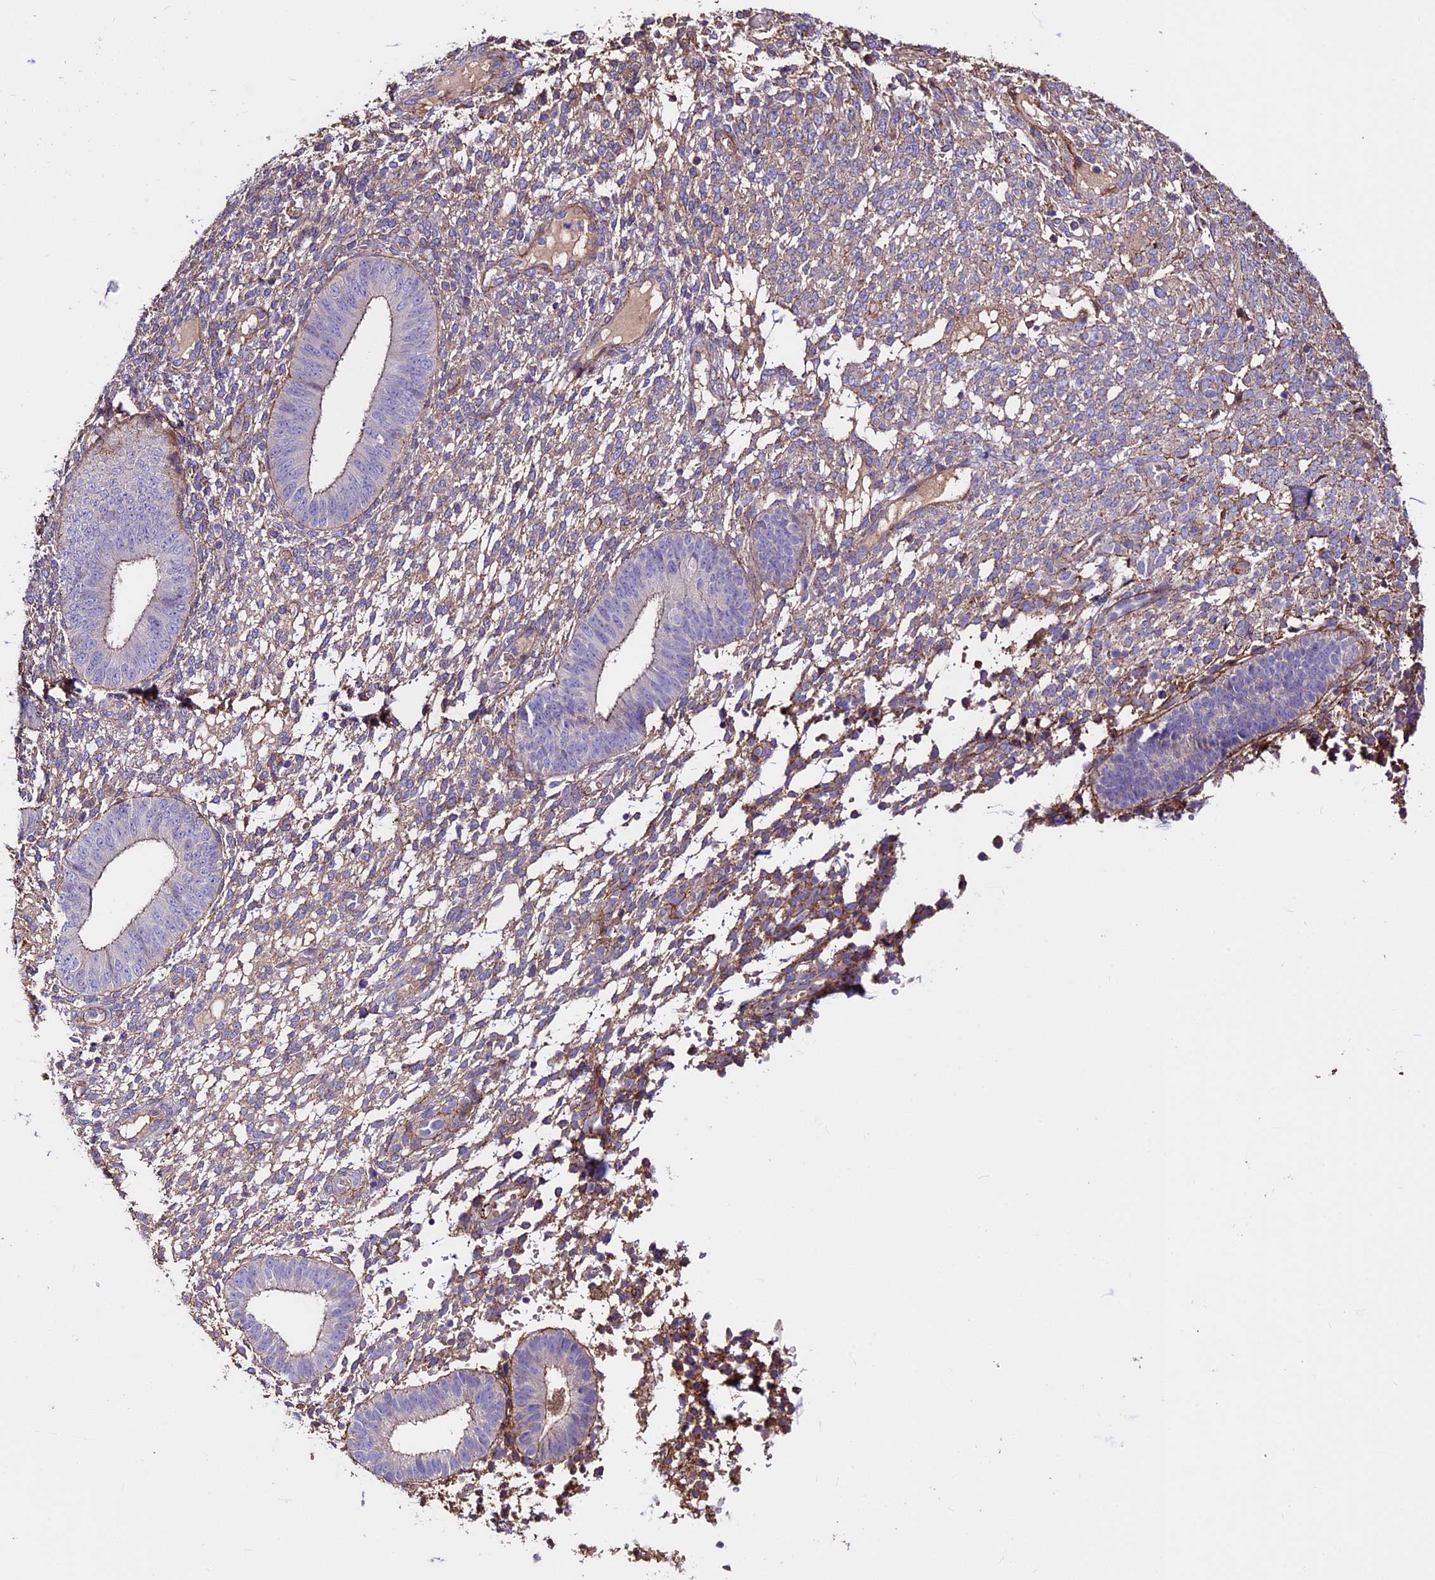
{"staining": {"intensity": "weak", "quantity": ">75%", "location": "cytoplasmic/membranous"}, "tissue": "endometrium", "cell_type": "Cells in endometrial stroma", "image_type": "normal", "snomed": [{"axis": "morphology", "description": "Normal tissue, NOS"}, {"axis": "topography", "description": "Endometrium"}], "caption": "This photomicrograph reveals normal endometrium stained with immunohistochemistry (IHC) to label a protein in brown. The cytoplasmic/membranous of cells in endometrial stroma show weak positivity for the protein. Nuclei are counter-stained blue.", "gene": "EVA1B", "patient": {"sex": "female", "age": 49}}